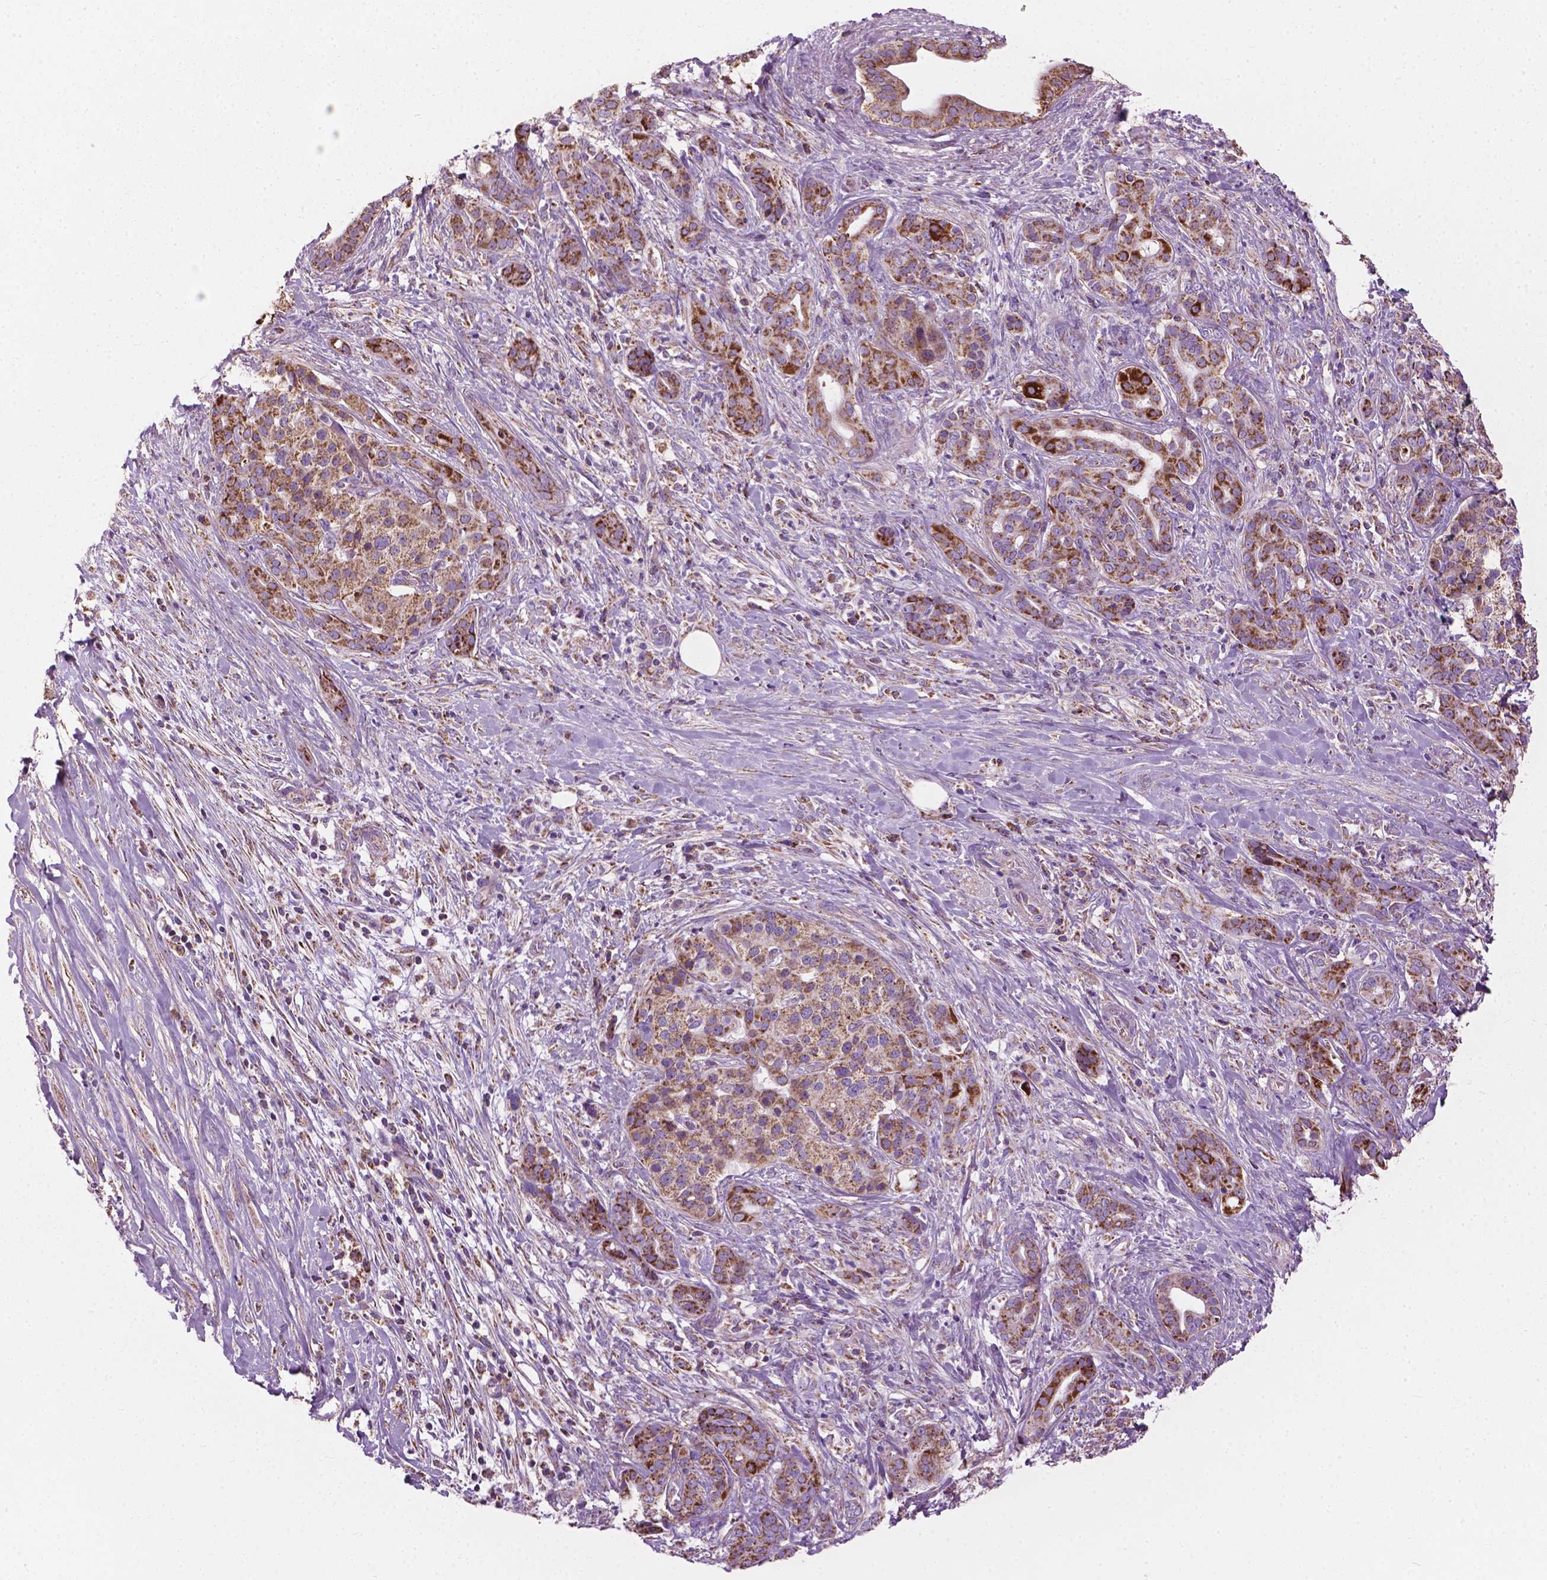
{"staining": {"intensity": "moderate", "quantity": ">75%", "location": "cytoplasmic/membranous"}, "tissue": "pancreatic cancer", "cell_type": "Tumor cells", "image_type": "cancer", "snomed": [{"axis": "morphology", "description": "Normal tissue, NOS"}, {"axis": "morphology", "description": "Inflammation, NOS"}, {"axis": "morphology", "description": "Adenocarcinoma, NOS"}, {"axis": "topography", "description": "Pancreas"}], "caption": "A medium amount of moderate cytoplasmic/membranous expression is present in about >75% of tumor cells in adenocarcinoma (pancreatic) tissue.", "gene": "VDAC1", "patient": {"sex": "male", "age": 57}}